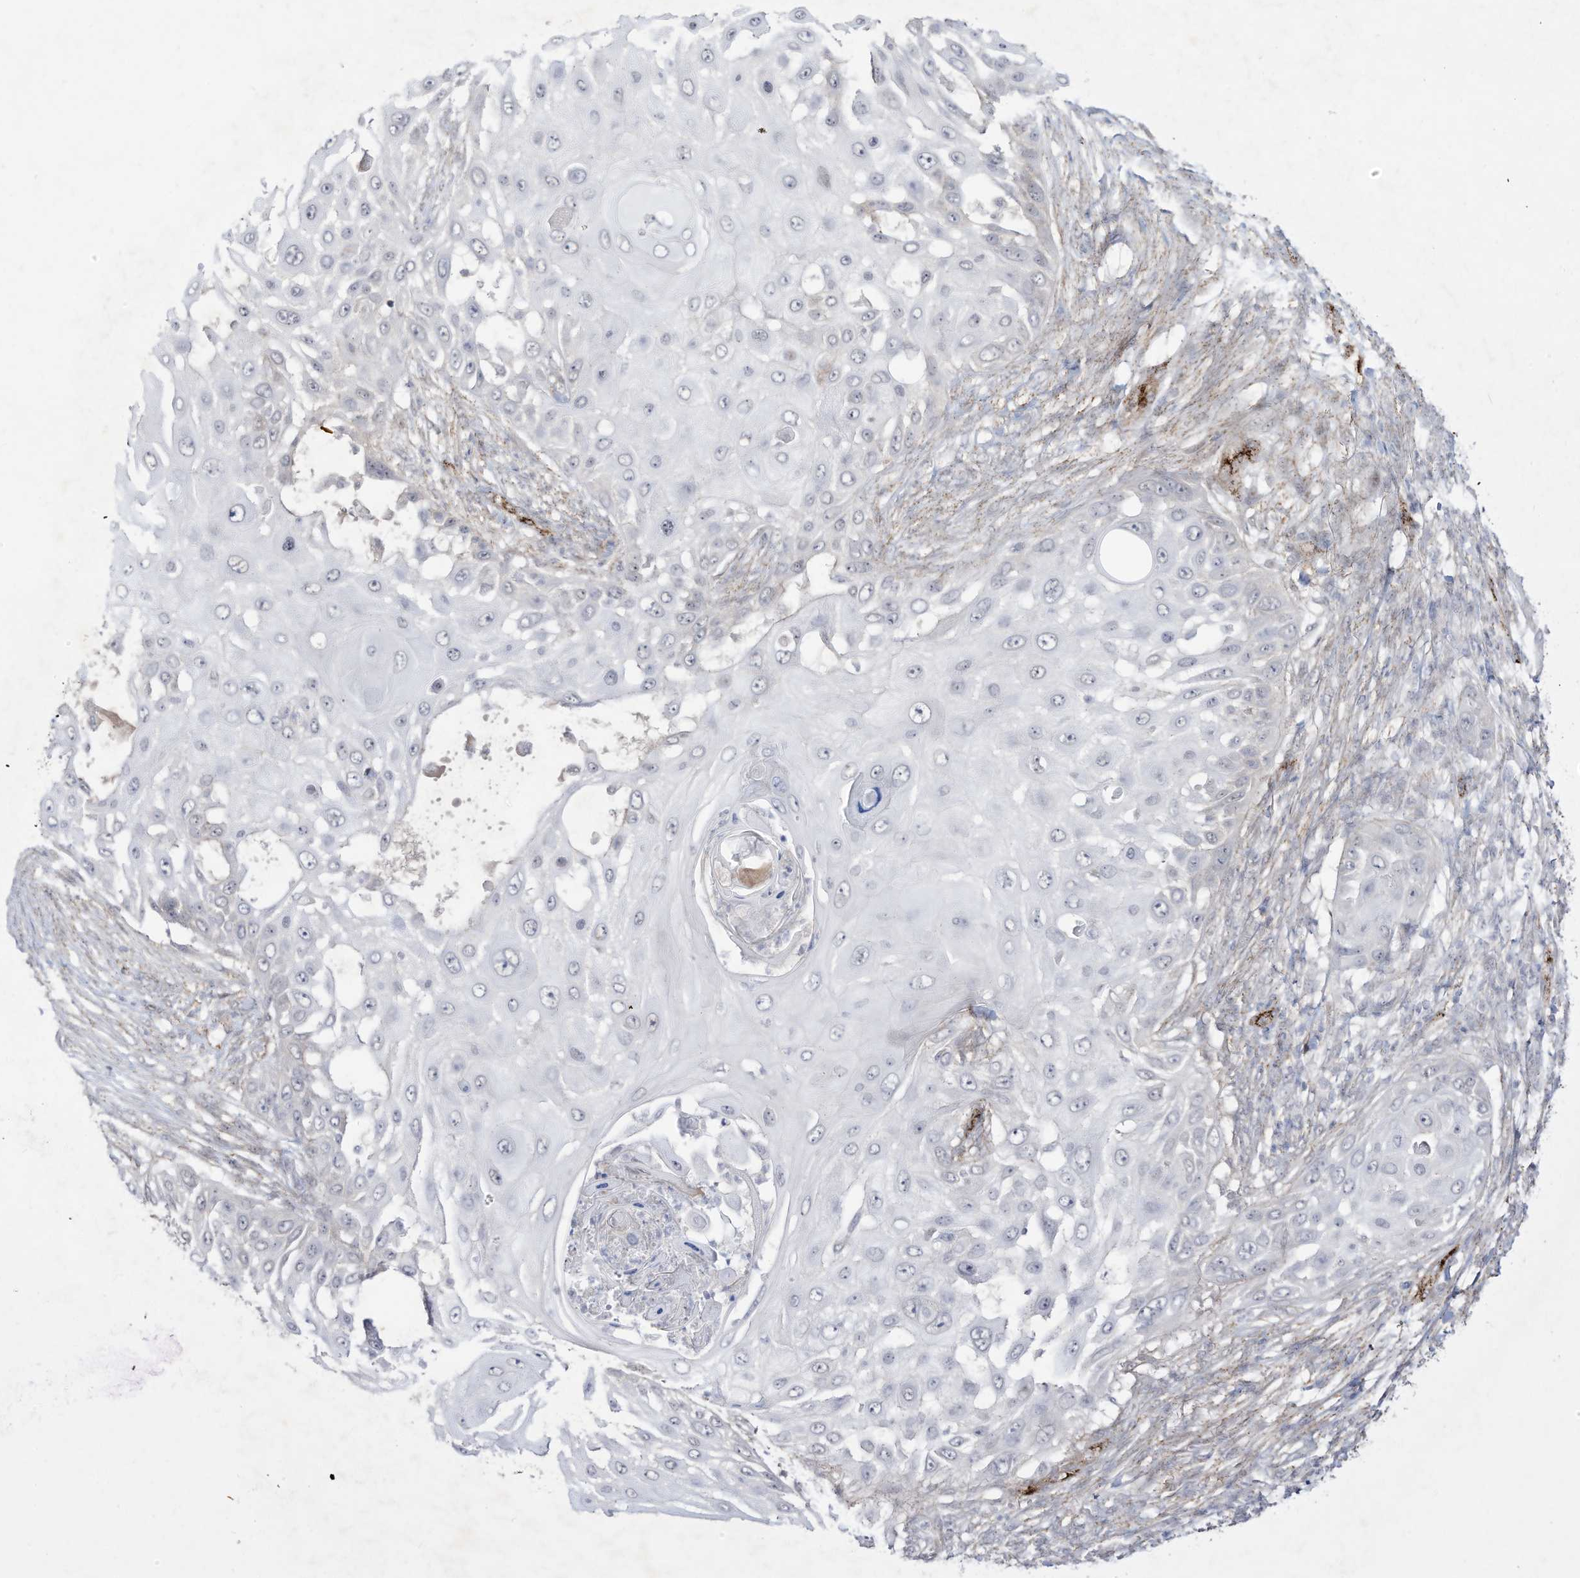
{"staining": {"intensity": "negative", "quantity": "none", "location": "none"}, "tissue": "skin cancer", "cell_type": "Tumor cells", "image_type": "cancer", "snomed": [{"axis": "morphology", "description": "Squamous cell carcinoma, NOS"}, {"axis": "topography", "description": "Skin"}], "caption": "Immunohistochemistry (IHC) image of neoplastic tissue: human skin cancer (squamous cell carcinoma) stained with DAB shows no significant protein positivity in tumor cells.", "gene": "ZGRF1", "patient": {"sex": "female", "age": 44}}